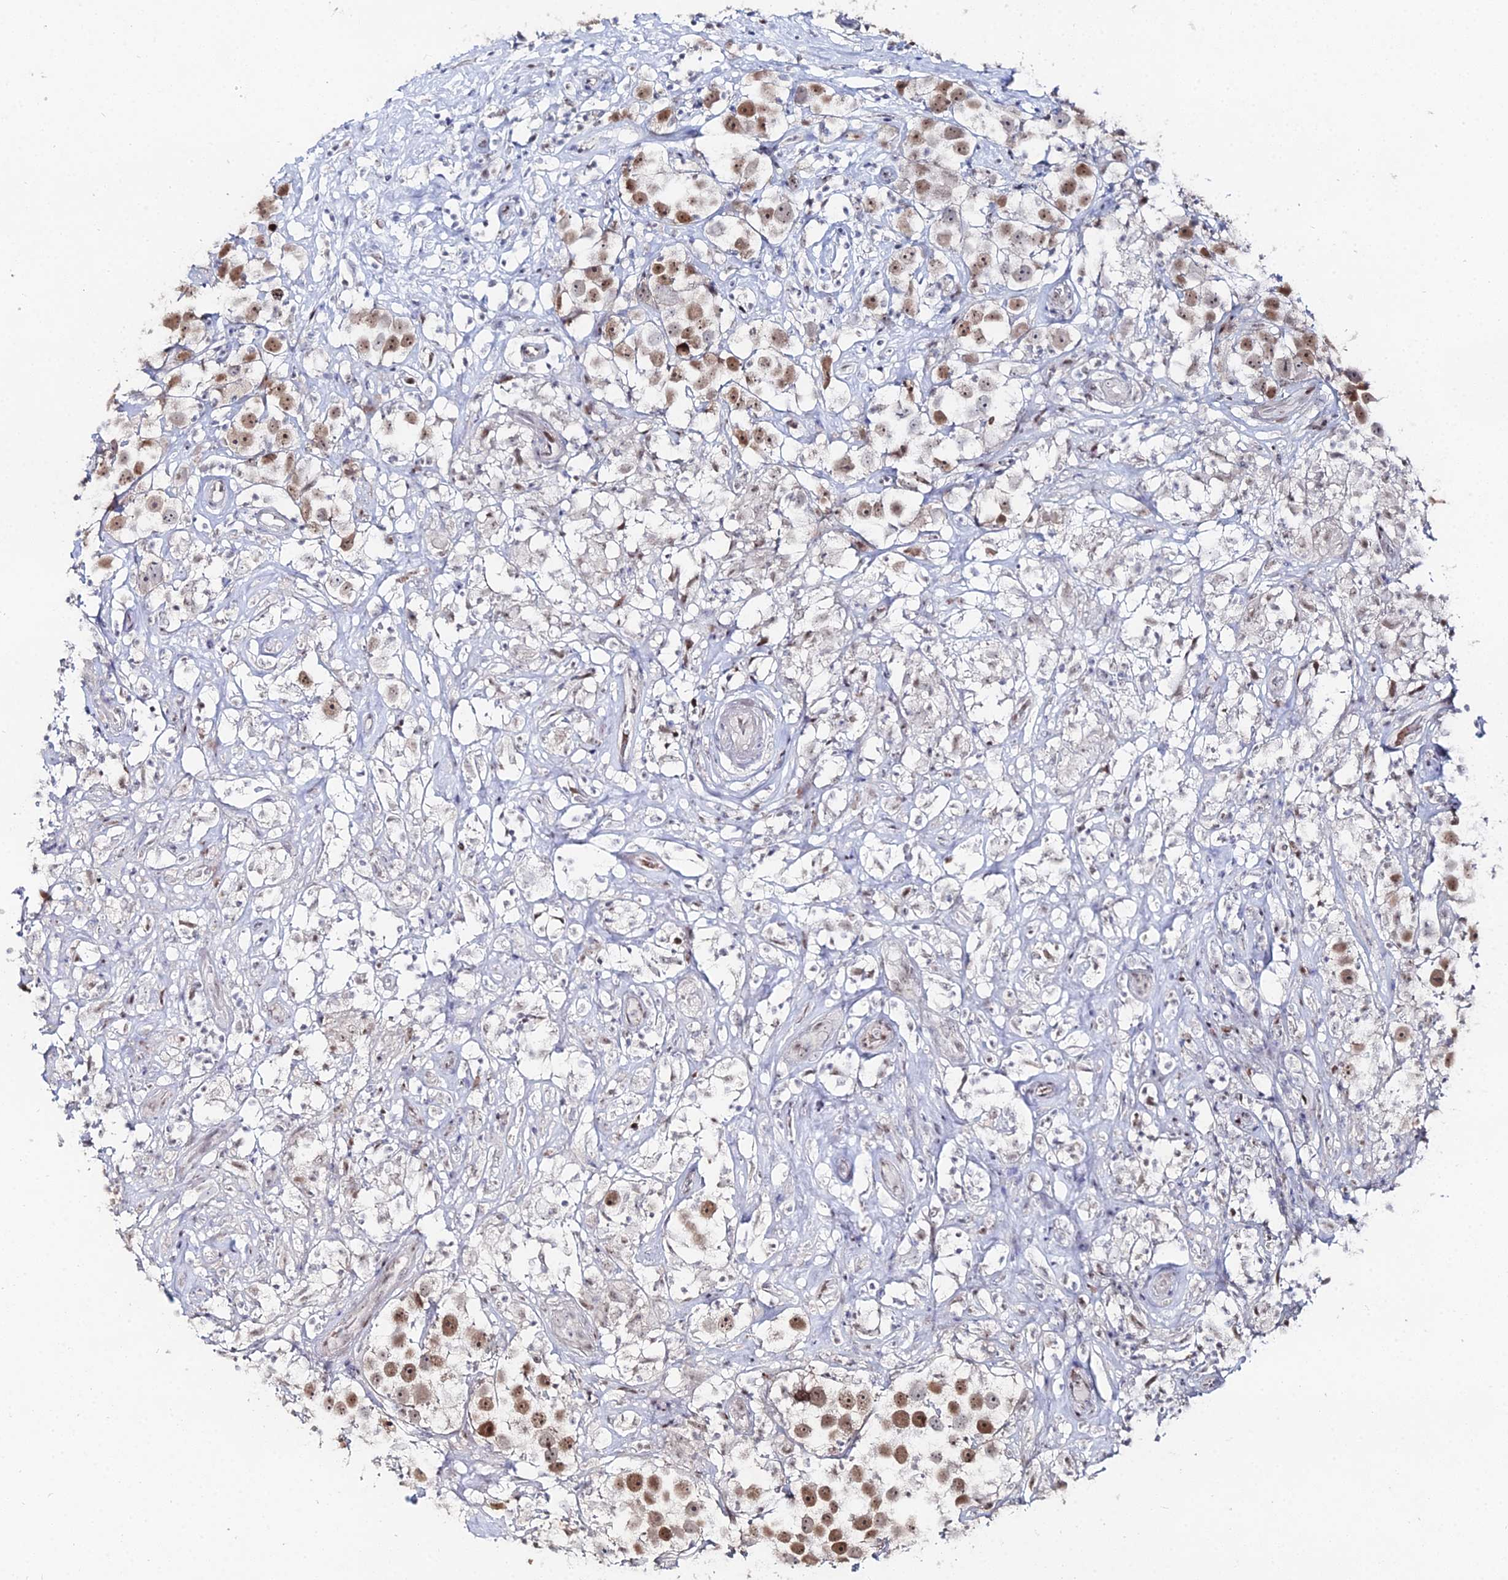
{"staining": {"intensity": "moderate", "quantity": "25%-75%", "location": "nuclear"}, "tissue": "testis cancer", "cell_type": "Tumor cells", "image_type": "cancer", "snomed": [{"axis": "morphology", "description": "Seminoma, NOS"}, {"axis": "topography", "description": "Testis"}], "caption": "A histopathology image of testis seminoma stained for a protein reveals moderate nuclear brown staining in tumor cells.", "gene": "GSC2", "patient": {"sex": "male", "age": 49}}